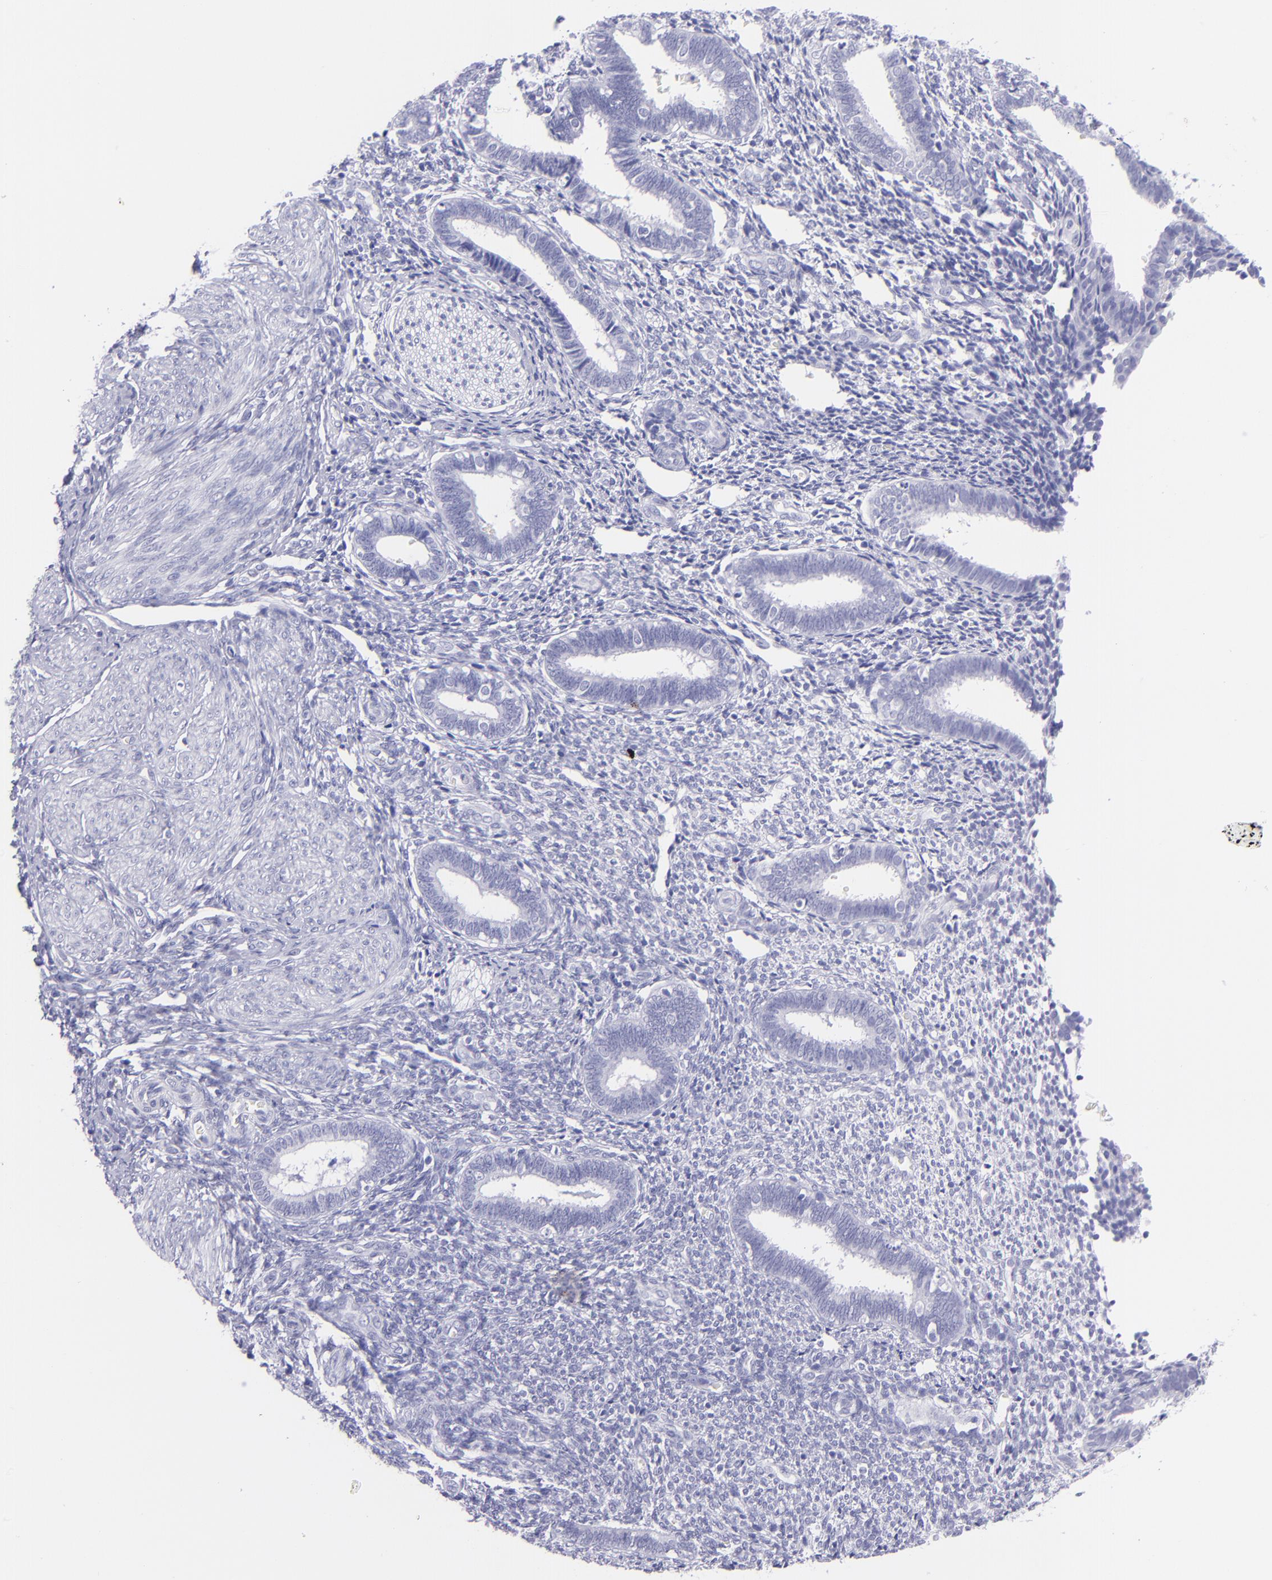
{"staining": {"intensity": "negative", "quantity": "none", "location": "none"}, "tissue": "endometrium", "cell_type": "Cells in endometrial stroma", "image_type": "normal", "snomed": [{"axis": "morphology", "description": "Normal tissue, NOS"}, {"axis": "topography", "description": "Endometrium"}], "caption": "Immunohistochemistry (IHC) micrograph of benign endometrium: human endometrium stained with DAB demonstrates no significant protein positivity in cells in endometrial stroma.", "gene": "PIP", "patient": {"sex": "female", "age": 27}}